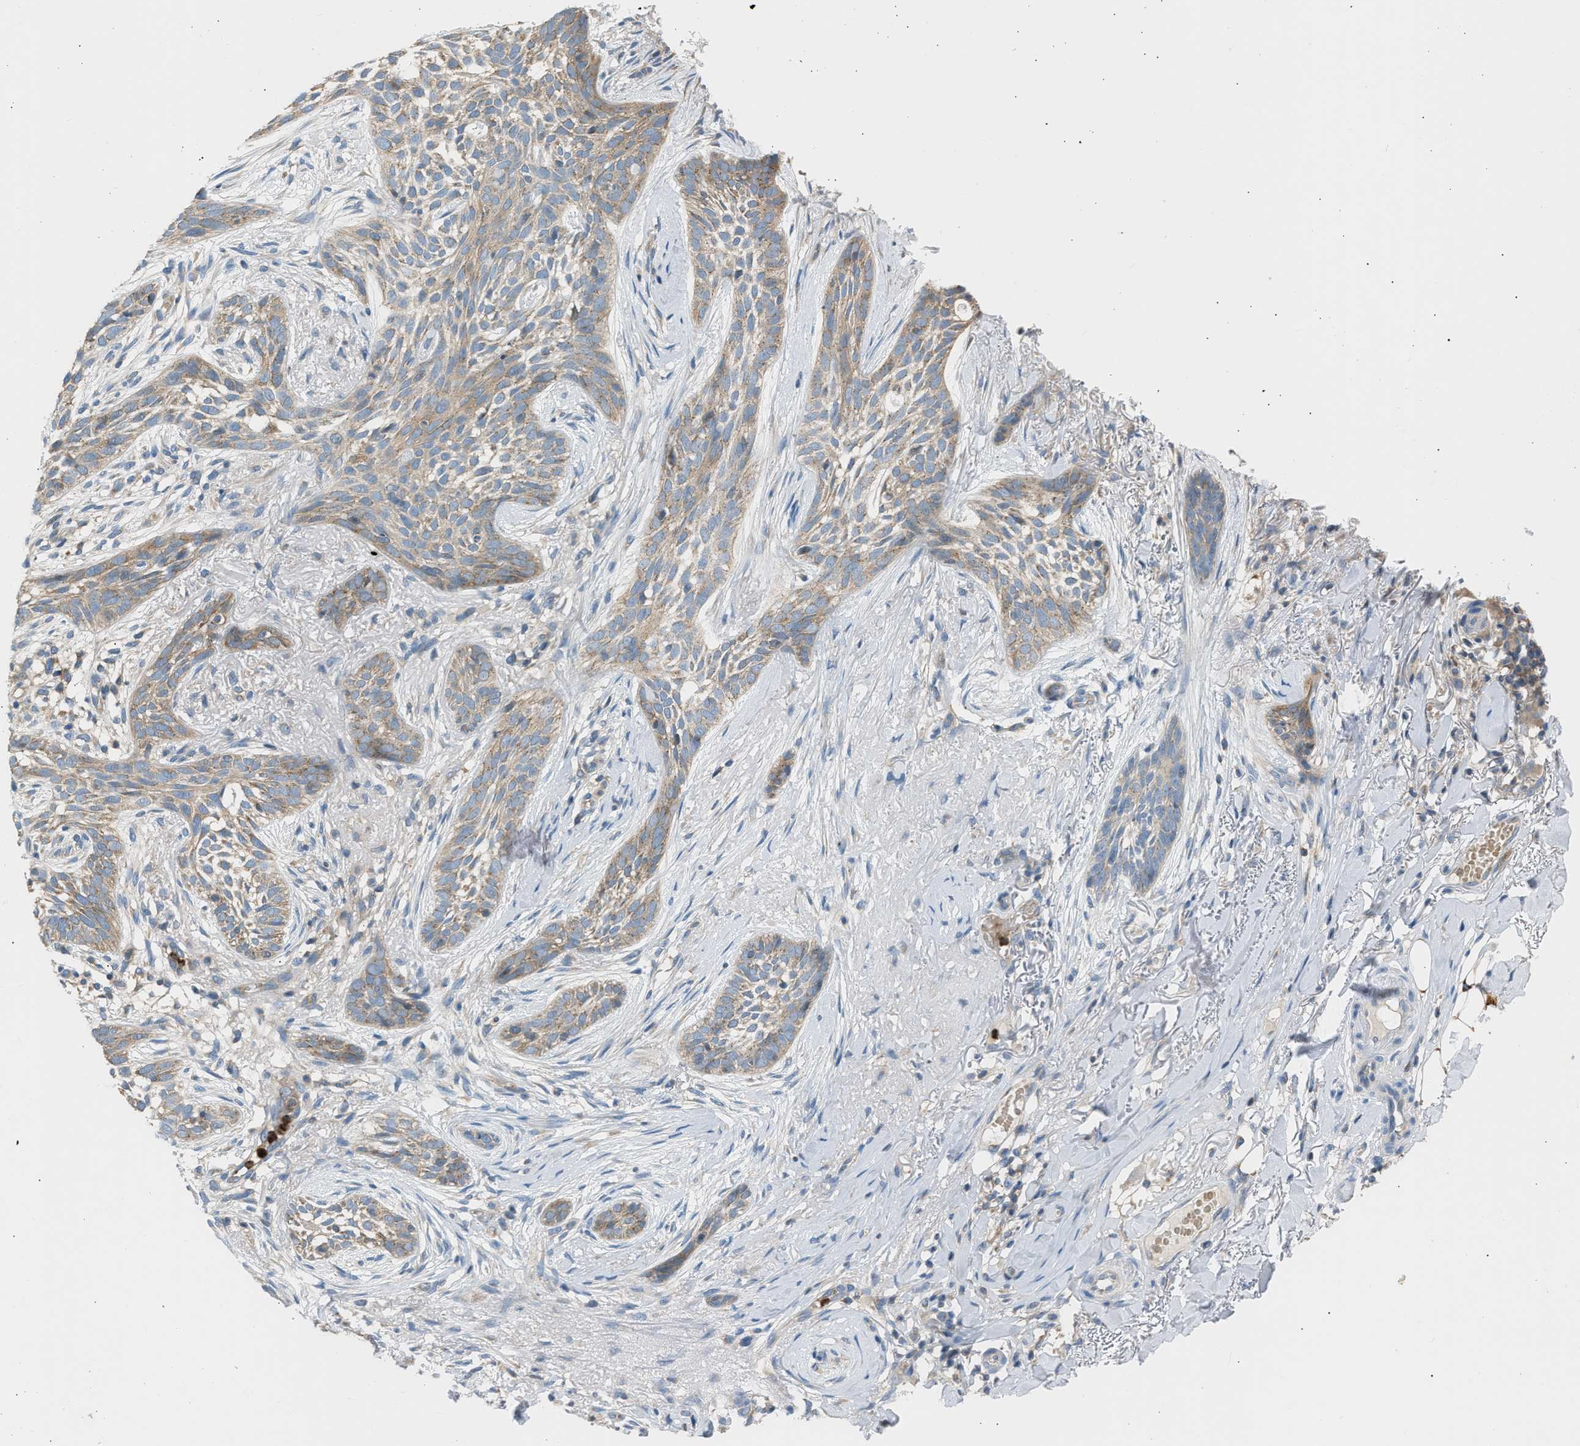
{"staining": {"intensity": "weak", "quantity": ">75%", "location": "cytoplasmic/membranous"}, "tissue": "skin cancer", "cell_type": "Tumor cells", "image_type": "cancer", "snomed": [{"axis": "morphology", "description": "Basal cell carcinoma"}, {"axis": "topography", "description": "Skin"}], "caption": "The immunohistochemical stain labels weak cytoplasmic/membranous staining in tumor cells of skin cancer tissue.", "gene": "TRIM50", "patient": {"sex": "female", "age": 88}}